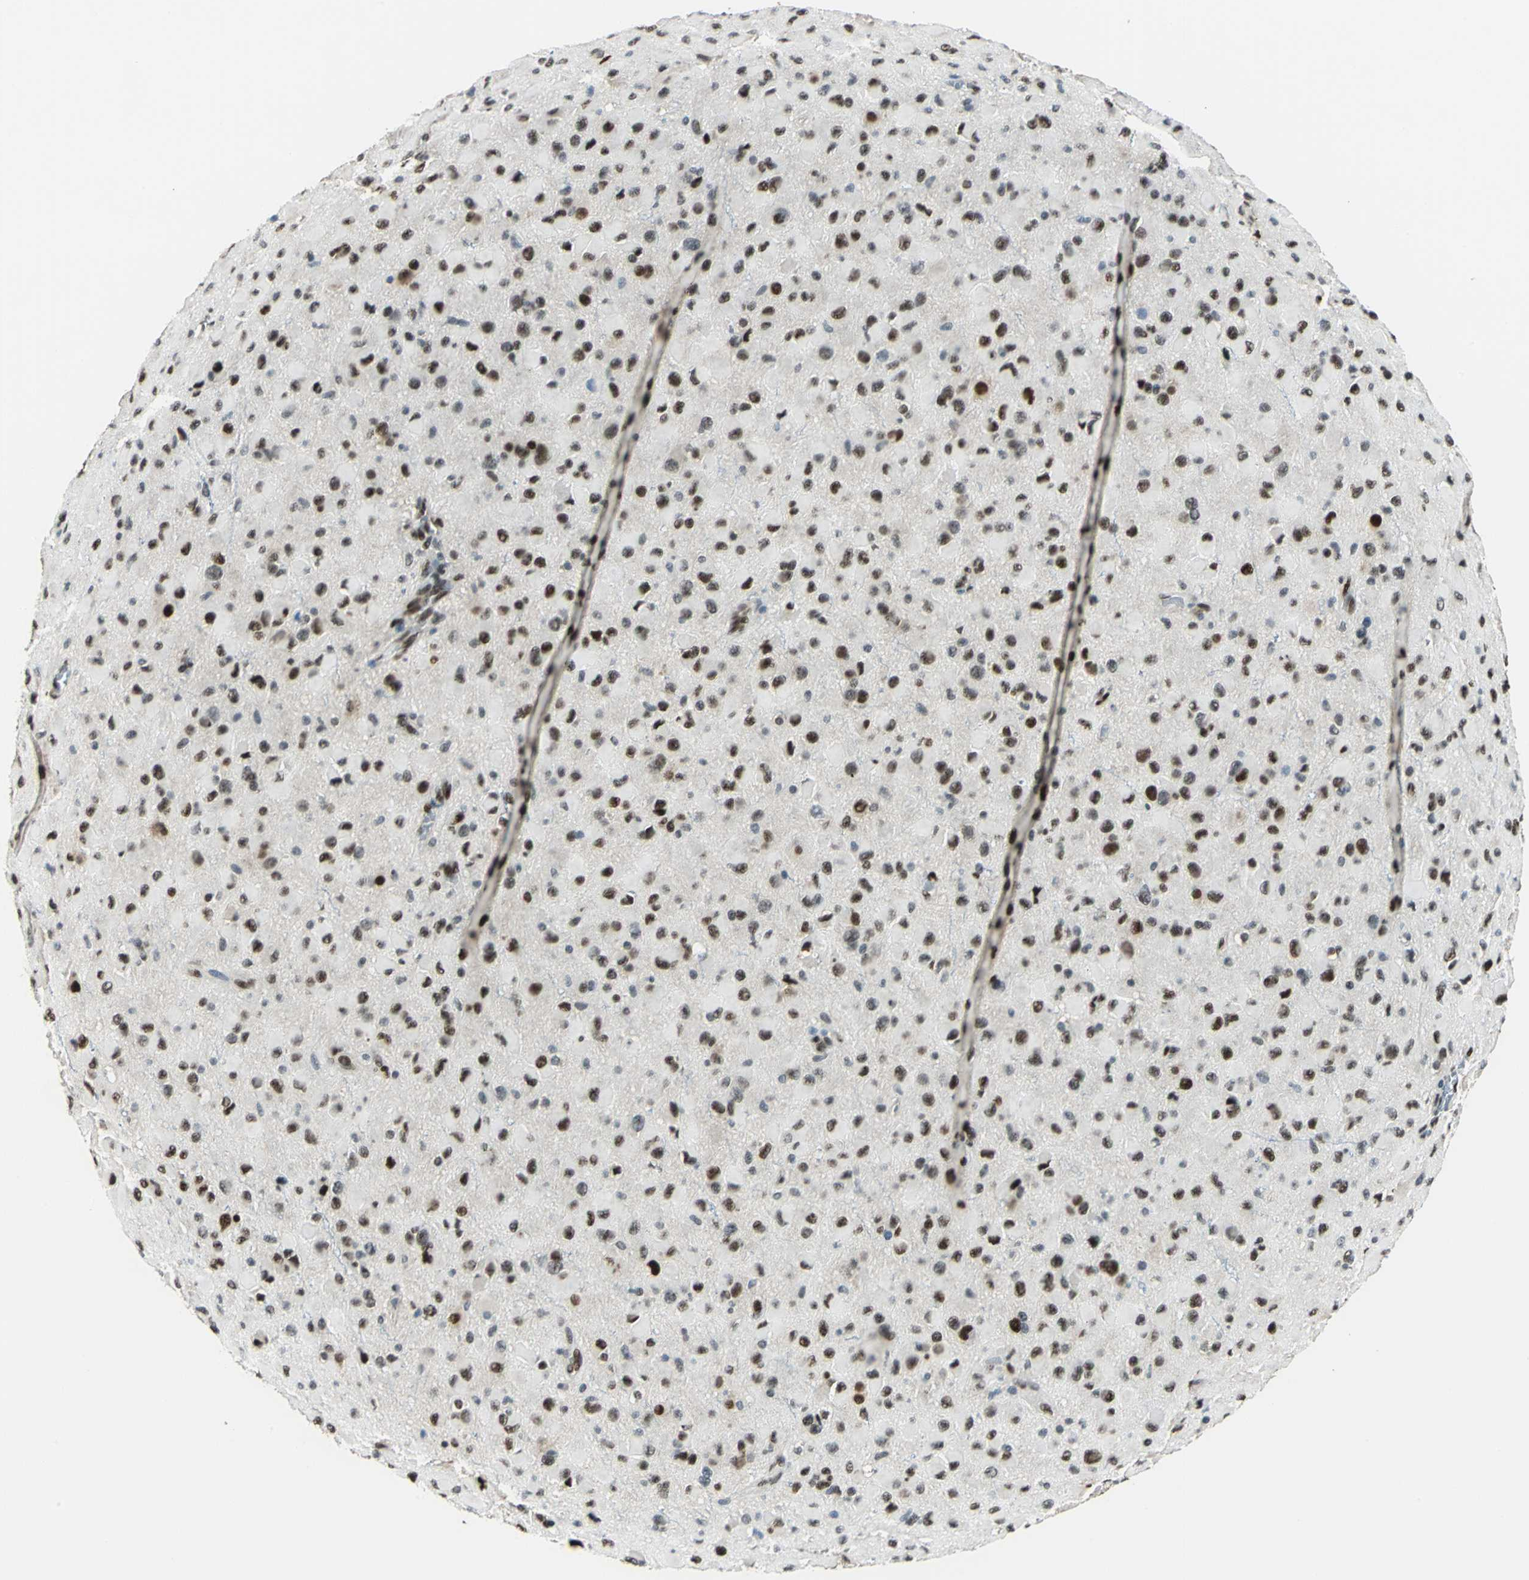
{"staining": {"intensity": "strong", "quantity": ">75%", "location": "nuclear"}, "tissue": "glioma", "cell_type": "Tumor cells", "image_type": "cancer", "snomed": [{"axis": "morphology", "description": "Glioma, malignant, Low grade"}, {"axis": "topography", "description": "Brain"}], "caption": "This is an image of immunohistochemistry staining of glioma, which shows strong positivity in the nuclear of tumor cells.", "gene": "NFIA", "patient": {"sex": "male", "age": 42}}